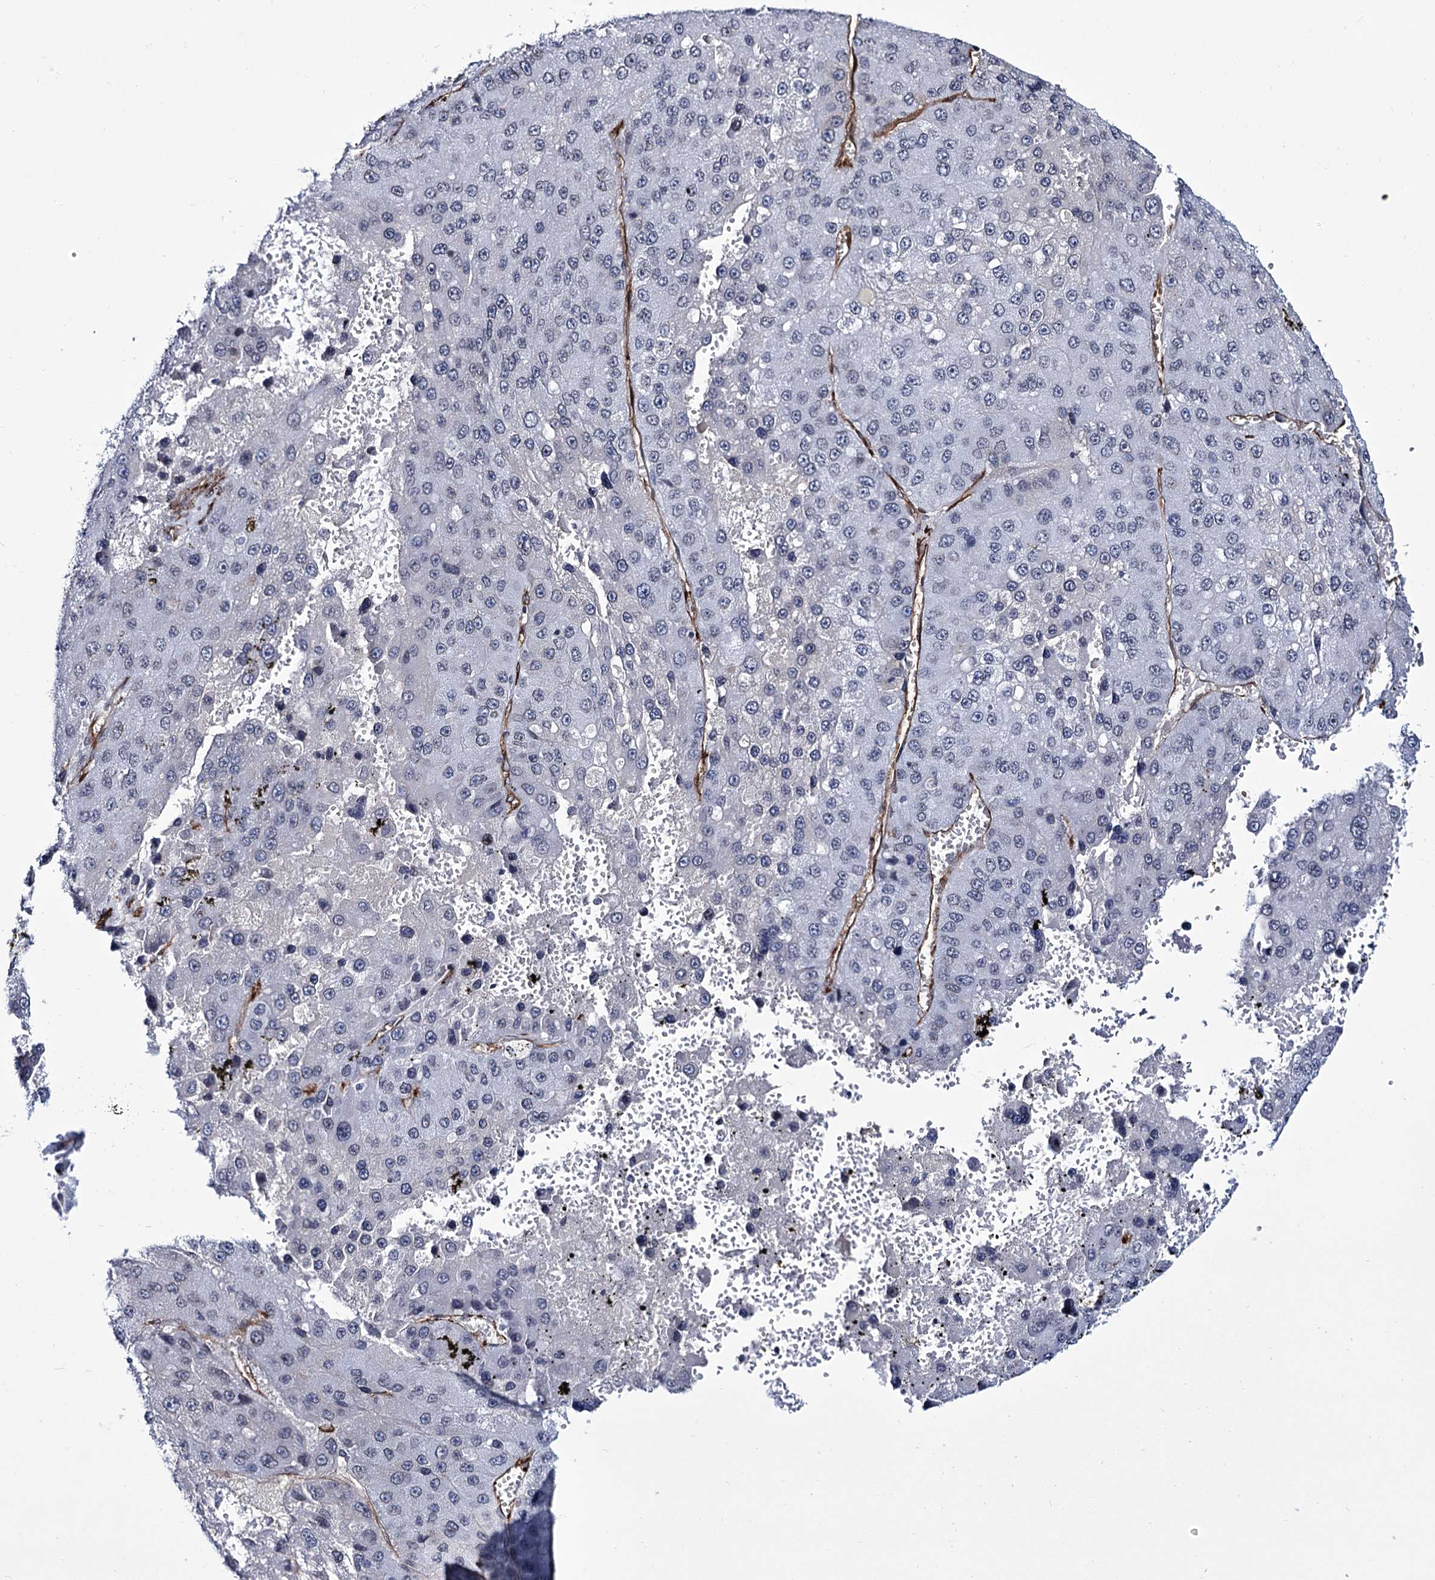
{"staining": {"intensity": "negative", "quantity": "none", "location": "none"}, "tissue": "liver cancer", "cell_type": "Tumor cells", "image_type": "cancer", "snomed": [{"axis": "morphology", "description": "Carcinoma, Hepatocellular, NOS"}, {"axis": "topography", "description": "Liver"}], "caption": "This is a image of IHC staining of liver hepatocellular carcinoma, which shows no expression in tumor cells.", "gene": "ZC3H12C", "patient": {"sex": "female", "age": 73}}